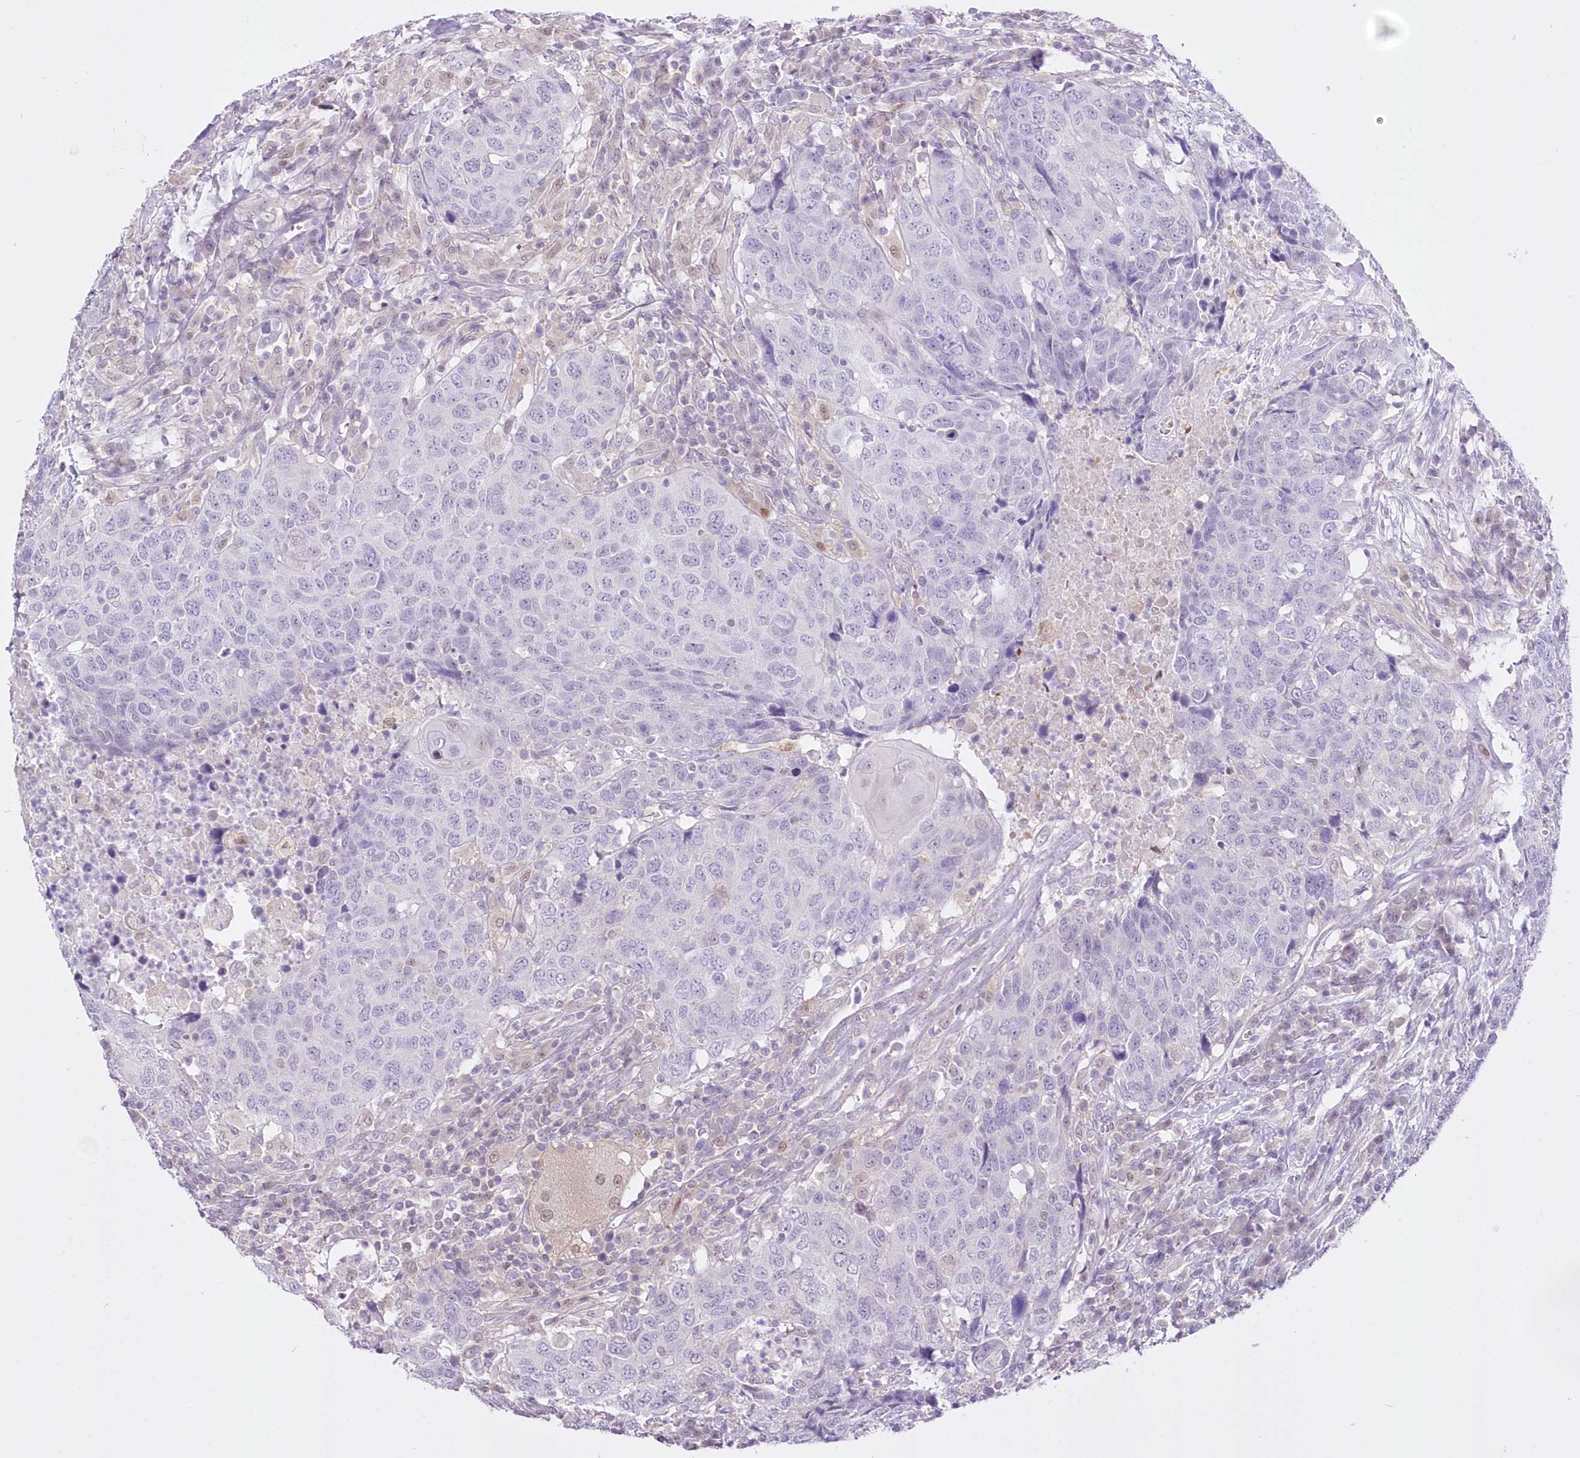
{"staining": {"intensity": "negative", "quantity": "none", "location": "none"}, "tissue": "head and neck cancer", "cell_type": "Tumor cells", "image_type": "cancer", "snomed": [{"axis": "morphology", "description": "Squamous cell carcinoma, NOS"}, {"axis": "topography", "description": "Head-Neck"}], "caption": "This photomicrograph is of squamous cell carcinoma (head and neck) stained with IHC to label a protein in brown with the nuclei are counter-stained blue. There is no expression in tumor cells. (Brightfield microscopy of DAB (3,3'-diaminobenzidine) immunohistochemistry at high magnification).", "gene": "UBA6", "patient": {"sex": "male", "age": 66}}